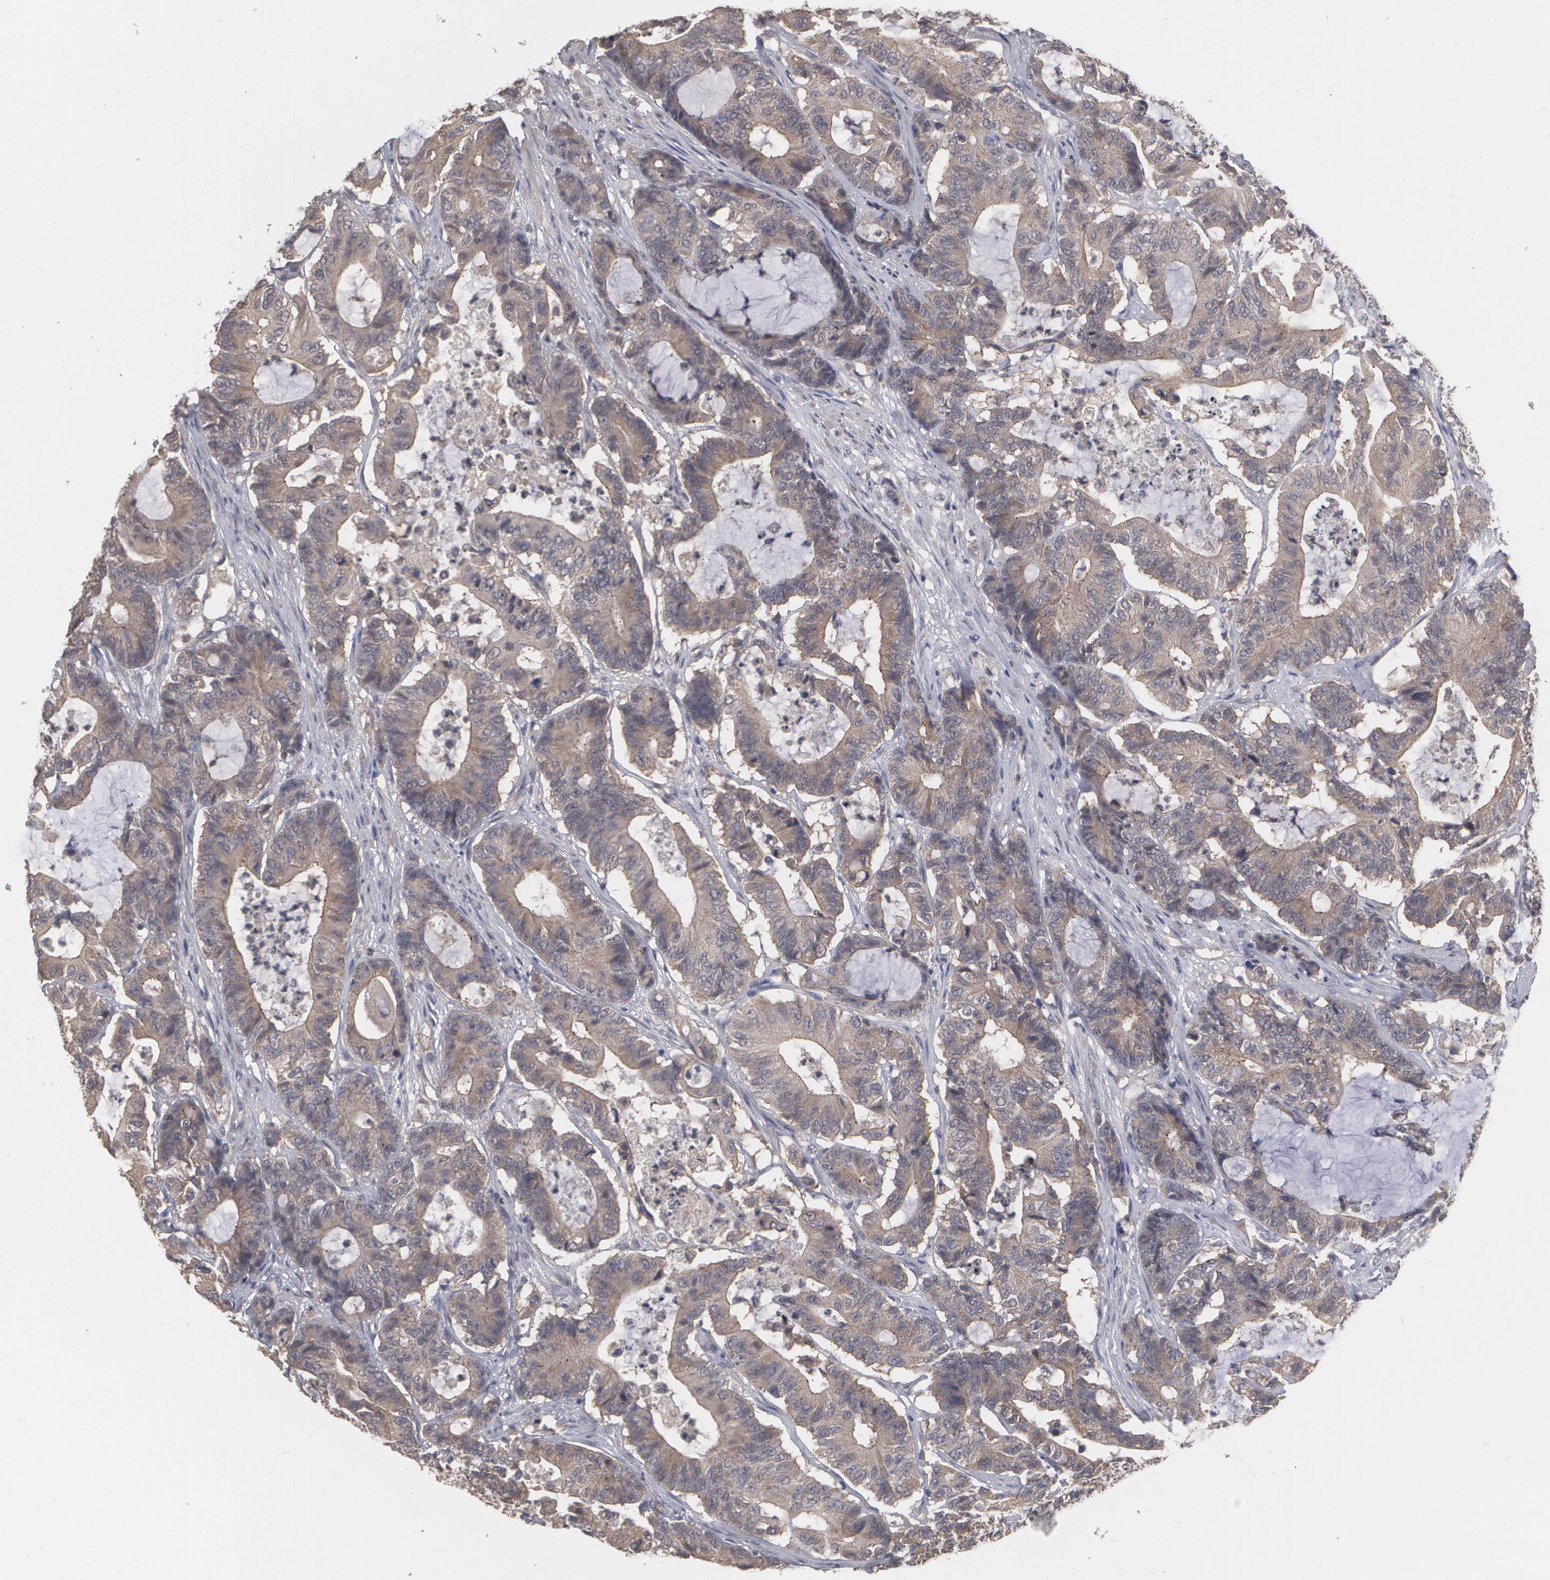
{"staining": {"intensity": "moderate", "quantity": ">75%", "location": "cytoplasmic/membranous"}, "tissue": "colorectal cancer", "cell_type": "Tumor cells", "image_type": "cancer", "snomed": [{"axis": "morphology", "description": "Adenocarcinoma, NOS"}, {"axis": "topography", "description": "Colon"}], "caption": "Immunohistochemistry (IHC) micrograph of neoplastic tissue: colorectal cancer stained using IHC displays medium levels of moderate protein expression localized specifically in the cytoplasmic/membranous of tumor cells, appearing as a cytoplasmic/membranous brown color.", "gene": "ARF6", "patient": {"sex": "female", "age": 84}}